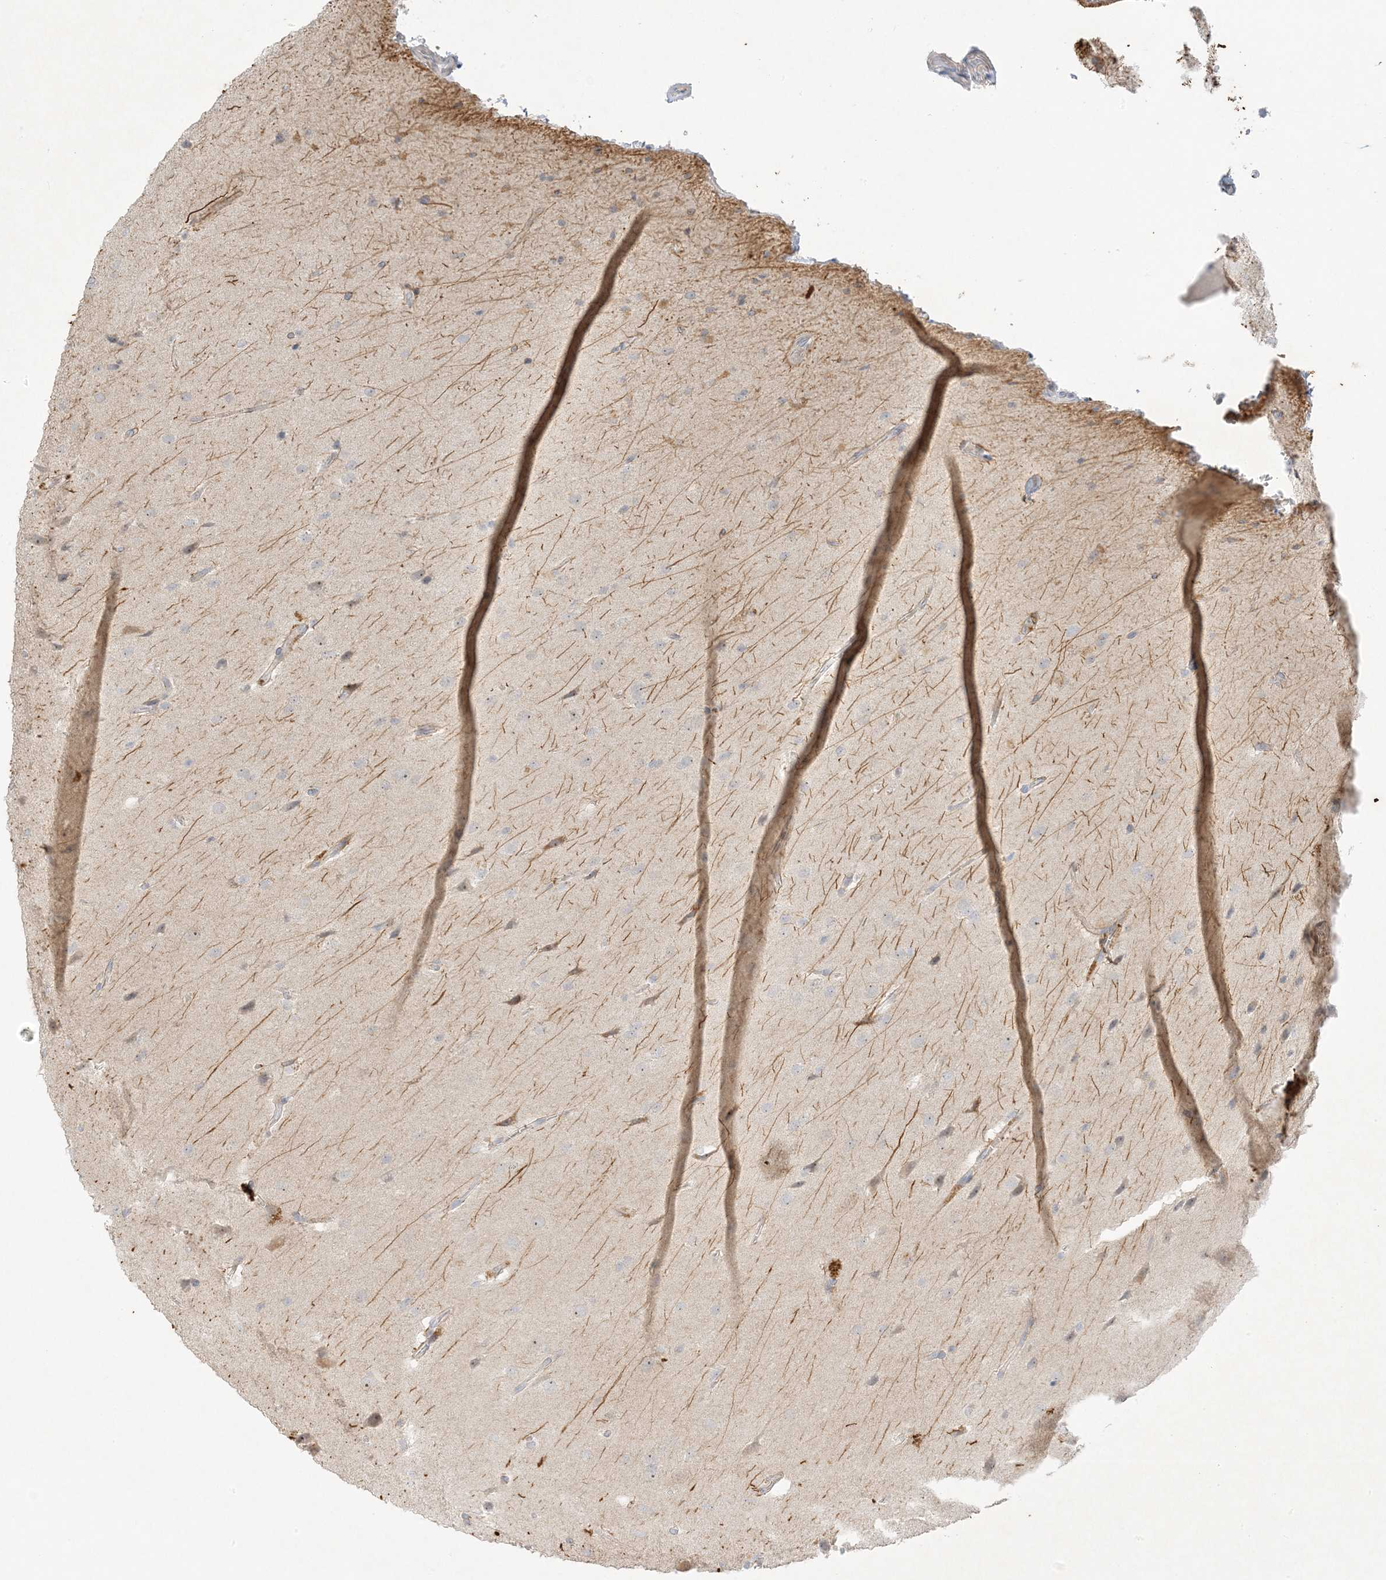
{"staining": {"intensity": "negative", "quantity": "none", "location": "none"}, "tissue": "glioma", "cell_type": "Tumor cells", "image_type": "cancer", "snomed": [{"axis": "morphology", "description": "Glioma, malignant, Low grade"}, {"axis": "topography", "description": "Brain"}], "caption": "High magnification brightfield microscopy of low-grade glioma (malignant) stained with DAB (brown) and counterstained with hematoxylin (blue): tumor cells show no significant expression.", "gene": "ETAA1", "patient": {"sex": "female", "age": 37}}